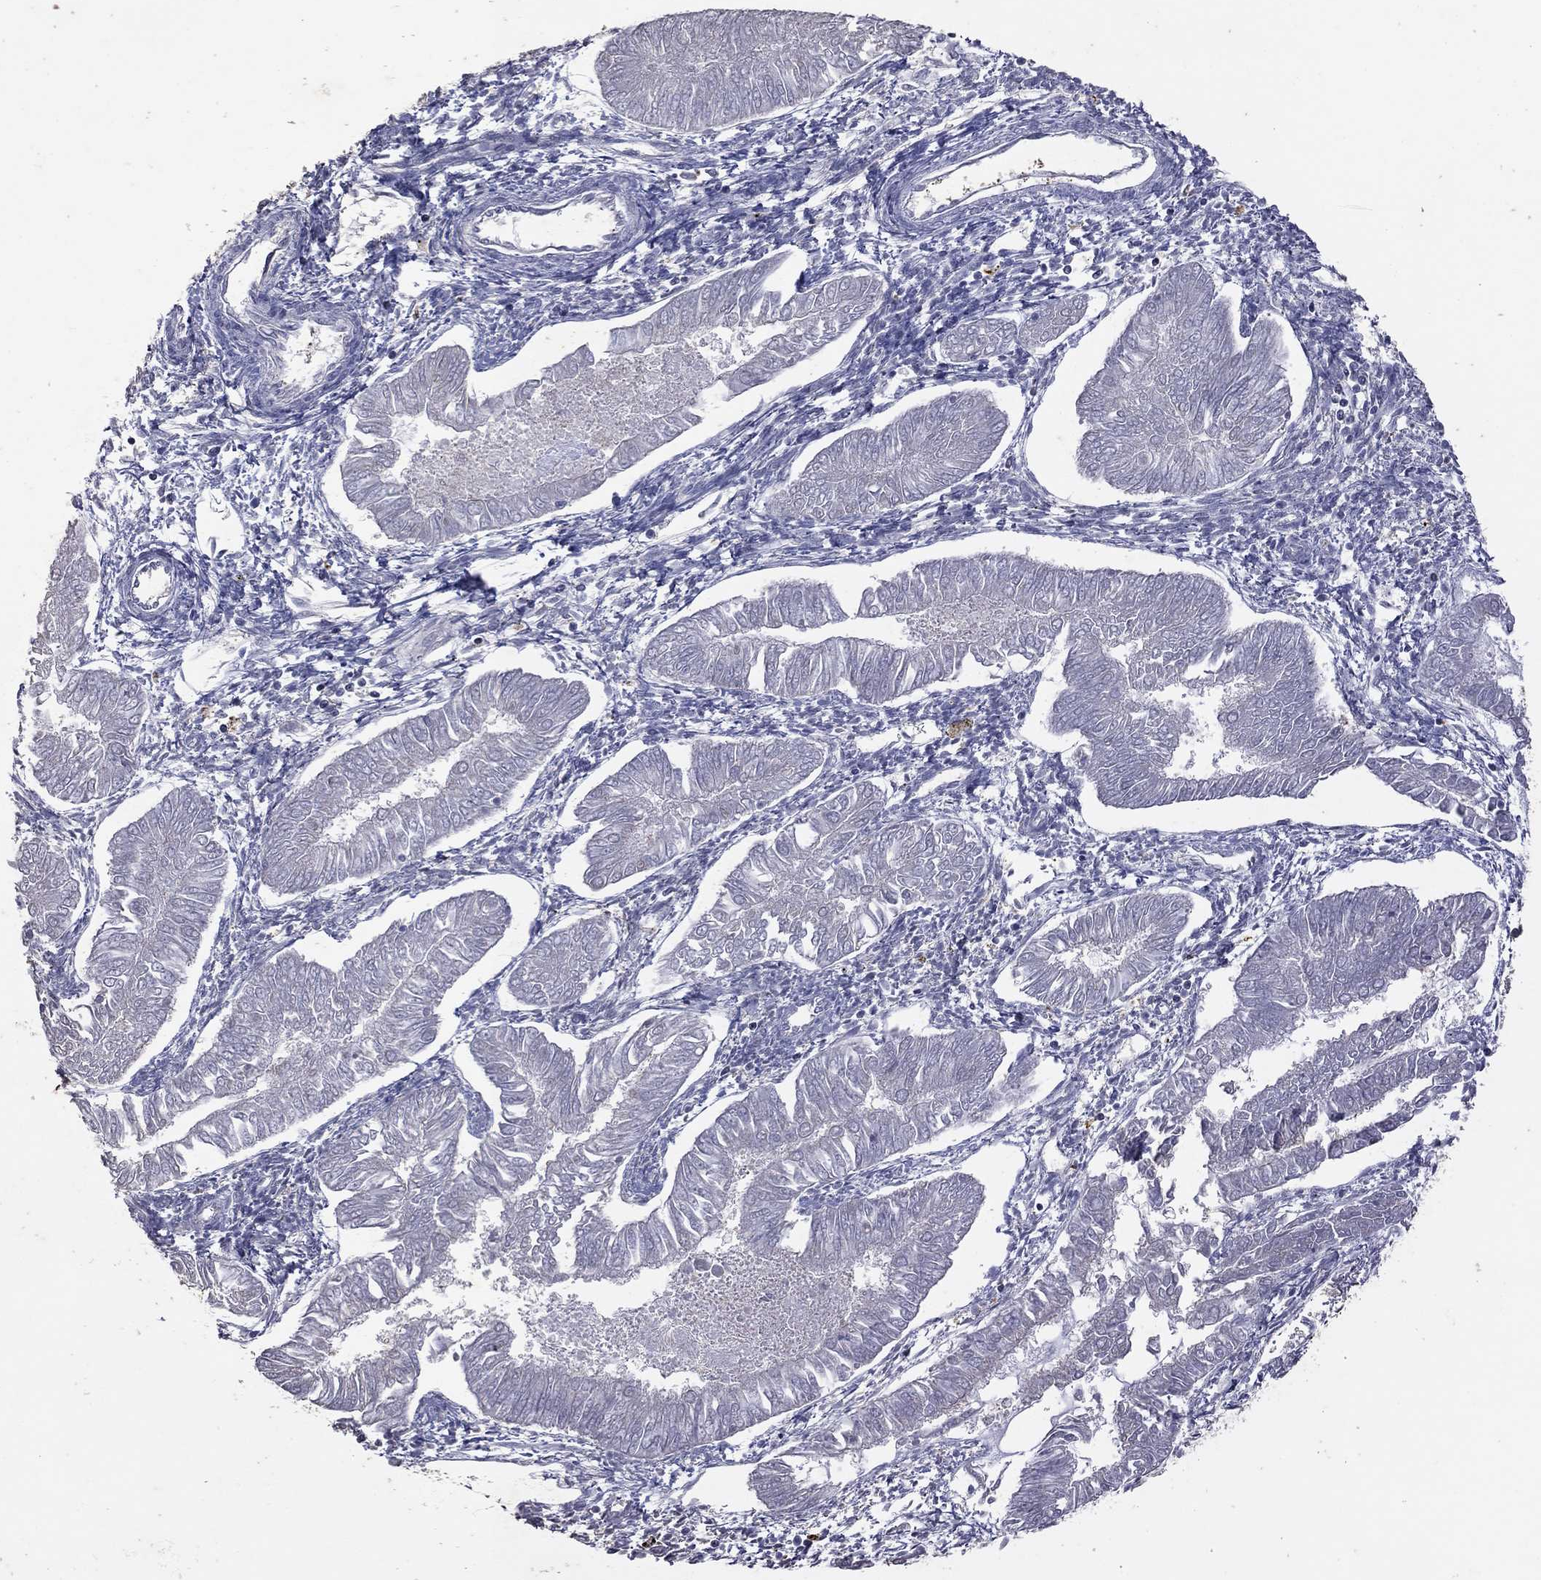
{"staining": {"intensity": "negative", "quantity": "none", "location": "none"}, "tissue": "endometrial cancer", "cell_type": "Tumor cells", "image_type": "cancer", "snomed": [{"axis": "morphology", "description": "Adenocarcinoma, NOS"}, {"axis": "topography", "description": "Endometrium"}], "caption": "This histopathology image is of adenocarcinoma (endometrial) stained with immunohistochemistry (IHC) to label a protein in brown with the nuclei are counter-stained blue. There is no expression in tumor cells.", "gene": "IPCEF1", "patient": {"sex": "female", "age": 53}}